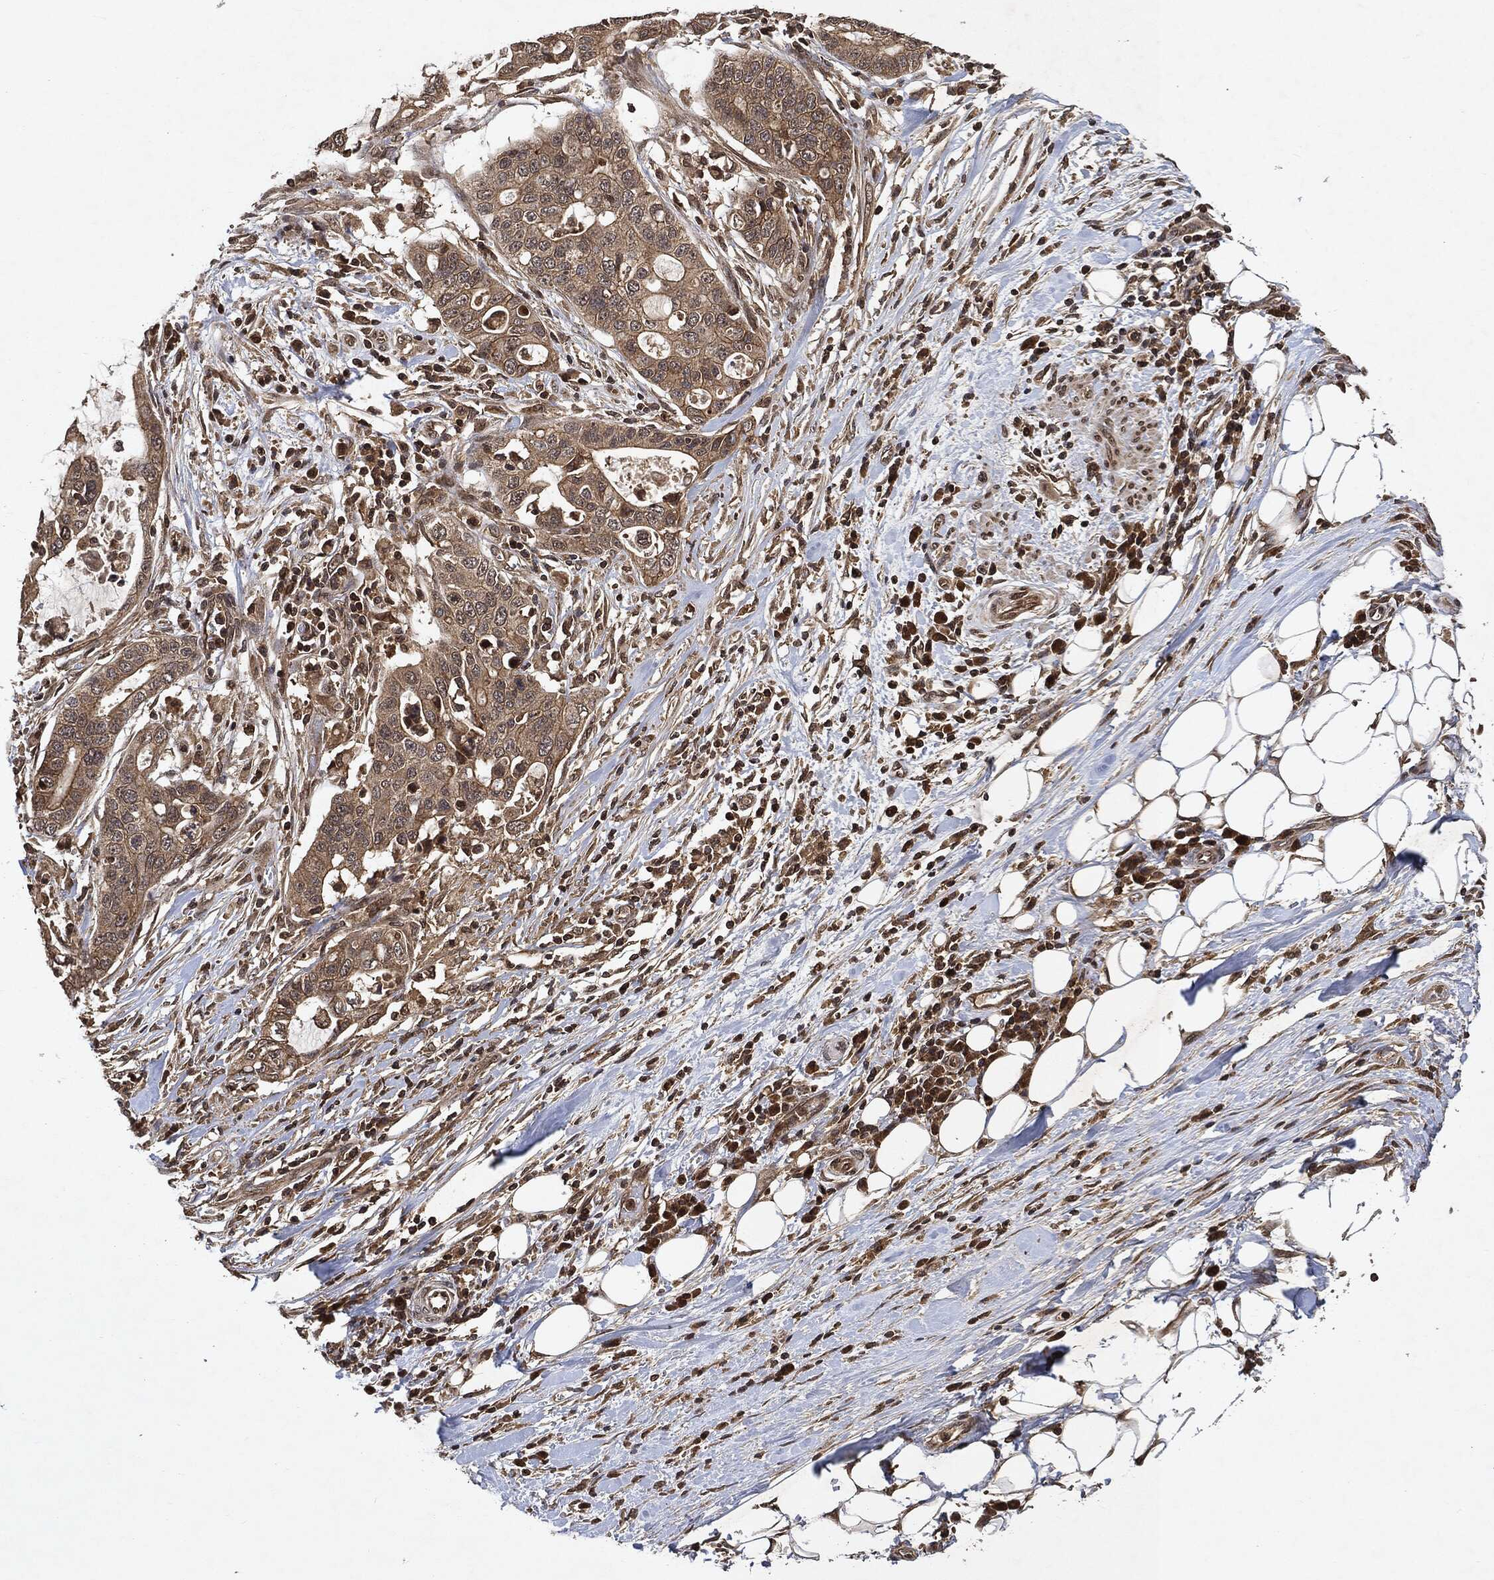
{"staining": {"intensity": "moderate", "quantity": ">75%", "location": "cytoplasmic/membranous"}, "tissue": "stomach cancer", "cell_type": "Tumor cells", "image_type": "cancer", "snomed": [{"axis": "morphology", "description": "Adenocarcinoma, NOS"}, {"axis": "topography", "description": "Stomach"}], "caption": "Moderate cytoplasmic/membranous positivity is seen in approximately >75% of tumor cells in stomach cancer.", "gene": "ZNF226", "patient": {"sex": "male", "age": 54}}